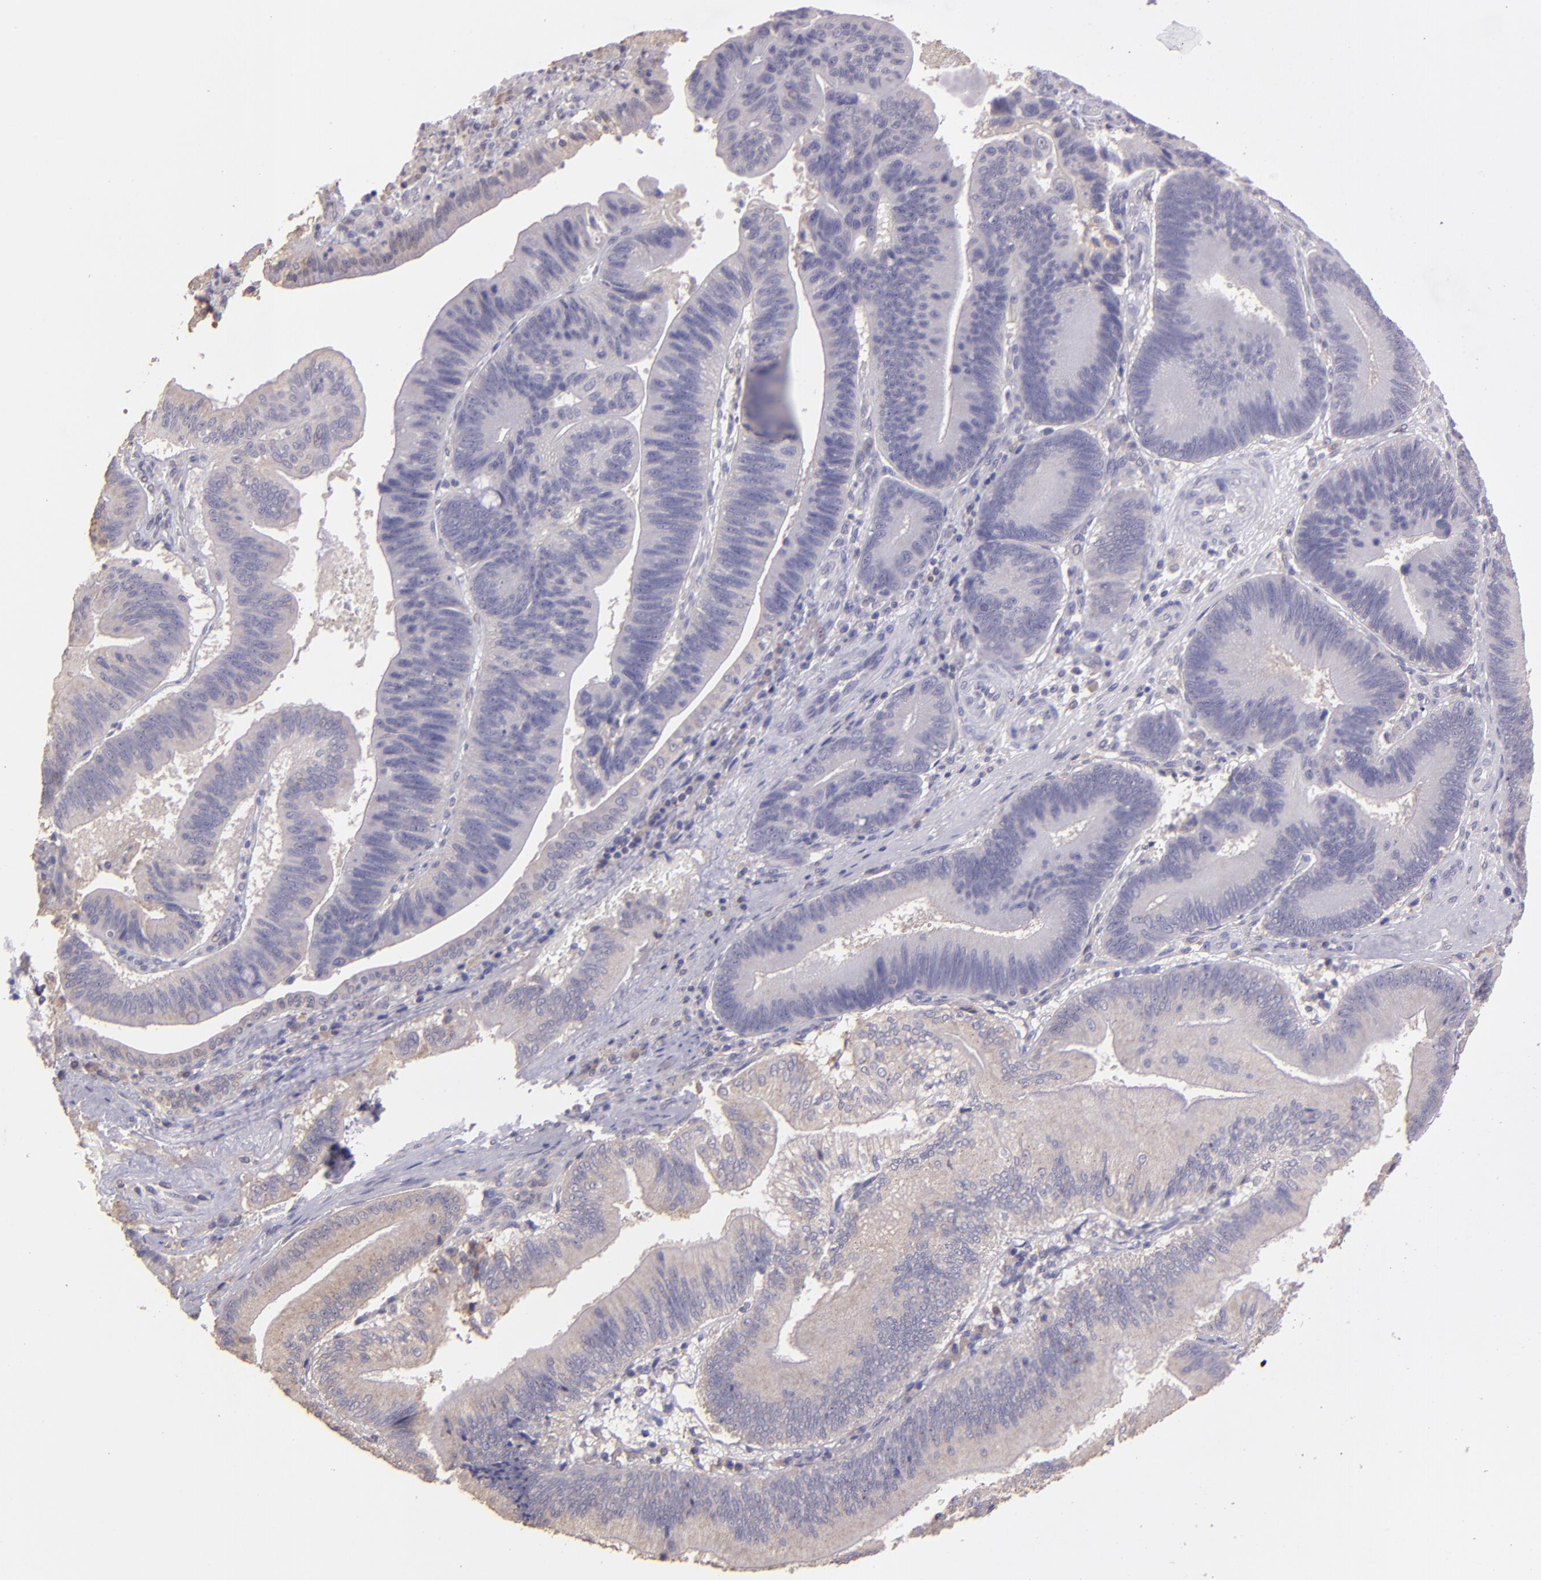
{"staining": {"intensity": "negative", "quantity": "none", "location": "none"}, "tissue": "pancreatic cancer", "cell_type": "Tumor cells", "image_type": "cancer", "snomed": [{"axis": "morphology", "description": "Adenocarcinoma, NOS"}, {"axis": "topography", "description": "Pancreas"}], "caption": "A histopathology image of pancreatic cancer stained for a protein demonstrates no brown staining in tumor cells.", "gene": "PAPPA", "patient": {"sex": "male", "age": 82}}